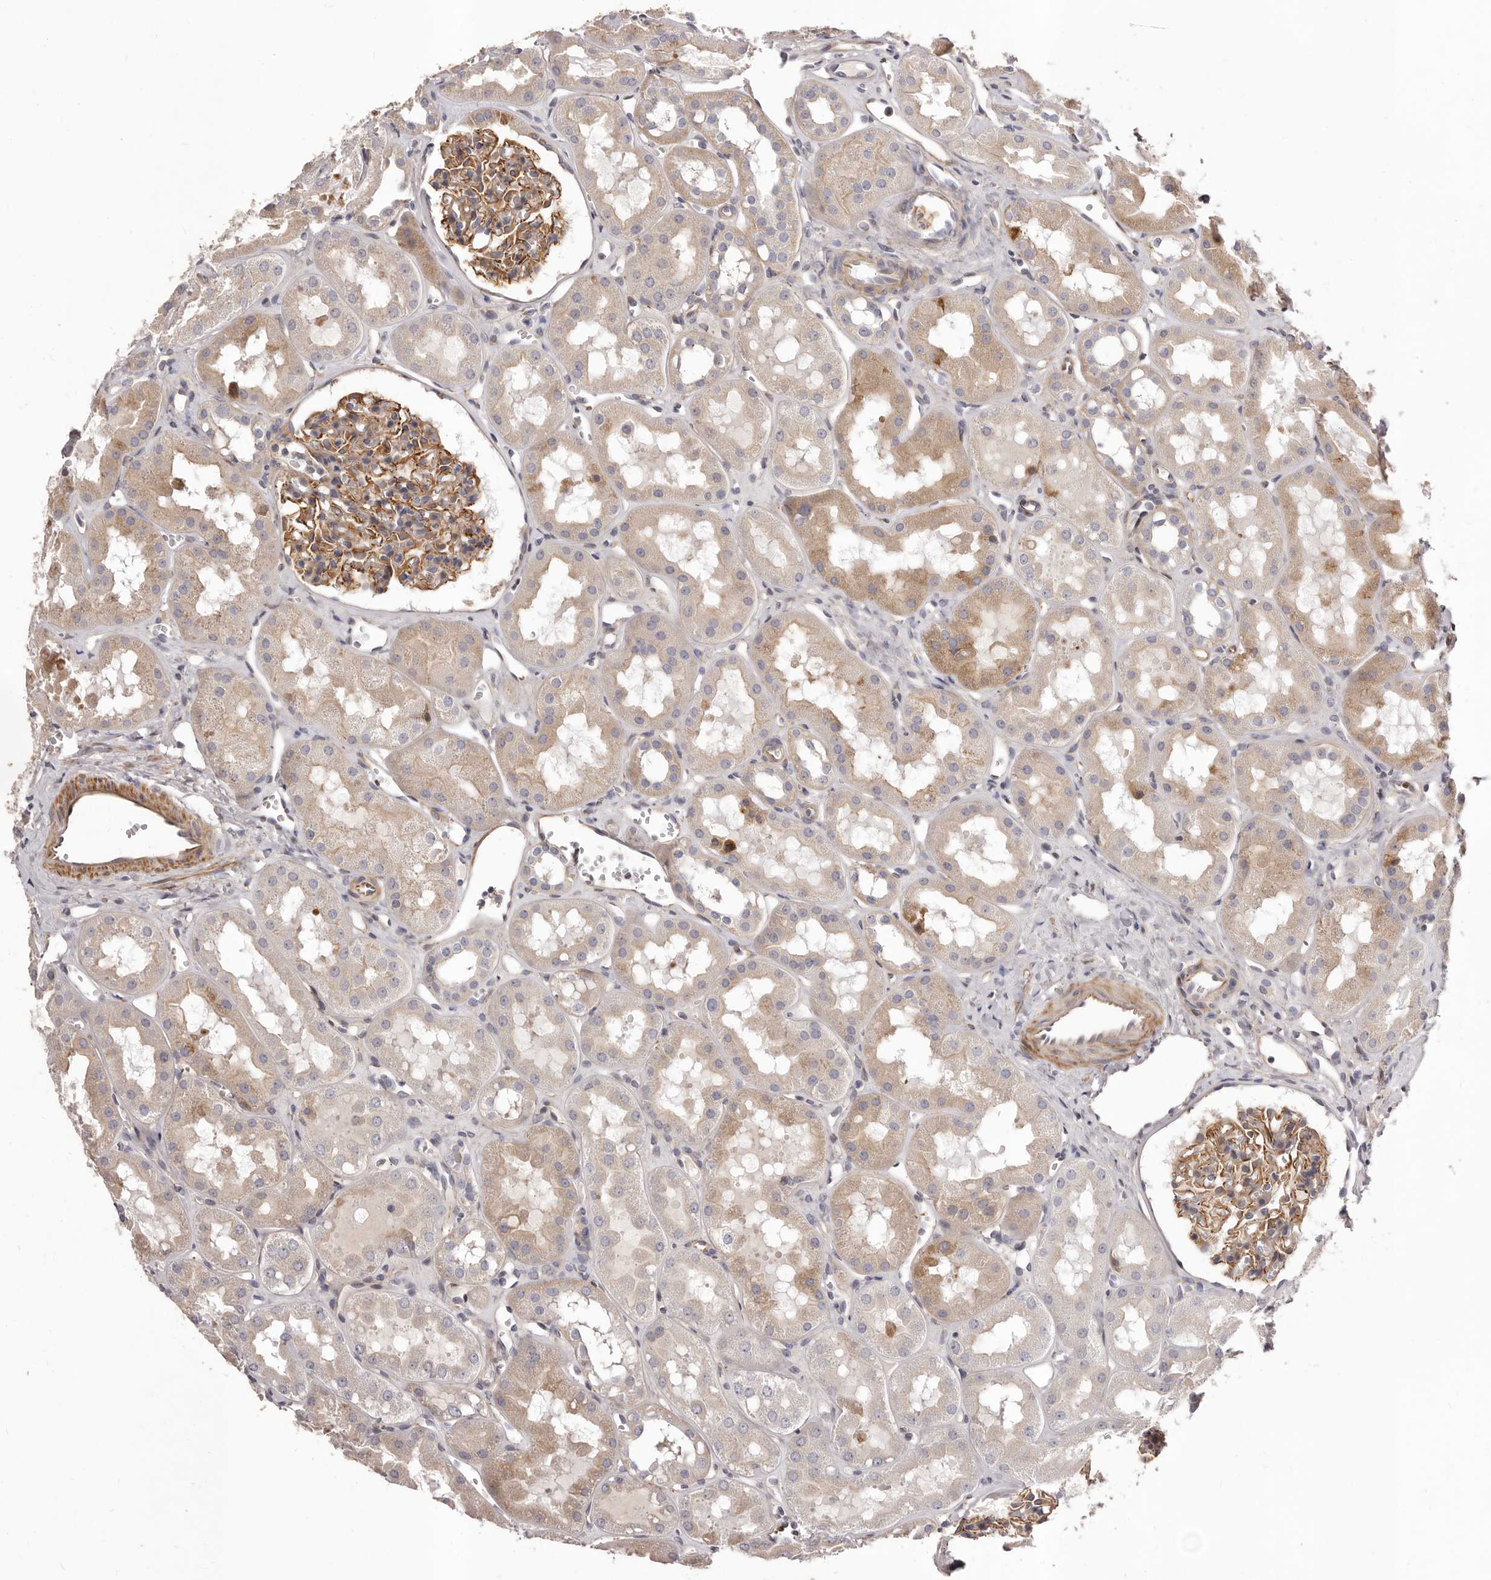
{"staining": {"intensity": "moderate", "quantity": ">75%", "location": "cytoplasmic/membranous"}, "tissue": "kidney", "cell_type": "Cells in glomeruli", "image_type": "normal", "snomed": [{"axis": "morphology", "description": "Normal tissue, NOS"}, {"axis": "topography", "description": "Kidney"}], "caption": "High-power microscopy captured an immunohistochemistry micrograph of normal kidney, revealing moderate cytoplasmic/membranous positivity in about >75% of cells in glomeruli. The staining was performed using DAB (3,3'-diaminobenzidine), with brown indicating positive protein expression. Nuclei are stained blue with hematoxylin.", "gene": "ALPK1", "patient": {"sex": "male", "age": 16}}